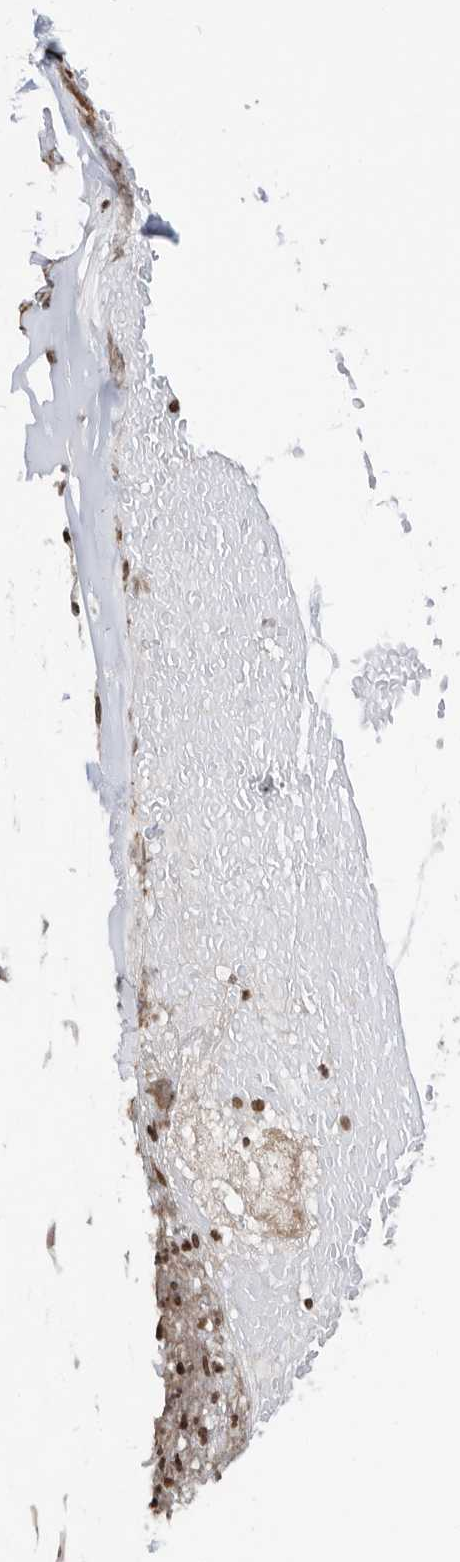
{"staining": {"intensity": "moderate", "quantity": ">75%", "location": "nuclear"}, "tissue": "adipose tissue", "cell_type": "Adipocytes", "image_type": "normal", "snomed": [{"axis": "morphology", "description": "Normal tissue, NOS"}, {"axis": "morphology", "description": "Basal cell carcinoma"}, {"axis": "topography", "description": "Cartilage tissue"}, {"axis": "topography", "description": "Nasopharynx"}, {"axis": "topography", "description": "Oral tissue"}], "caption": "Protein expression analysis of unremarkable human adipose tissue reveals moderate nuclear staining in approximately >75% of adipocytes.", "gene": "SNRNP48", "patient": {"sex": "female", "age": 77}}